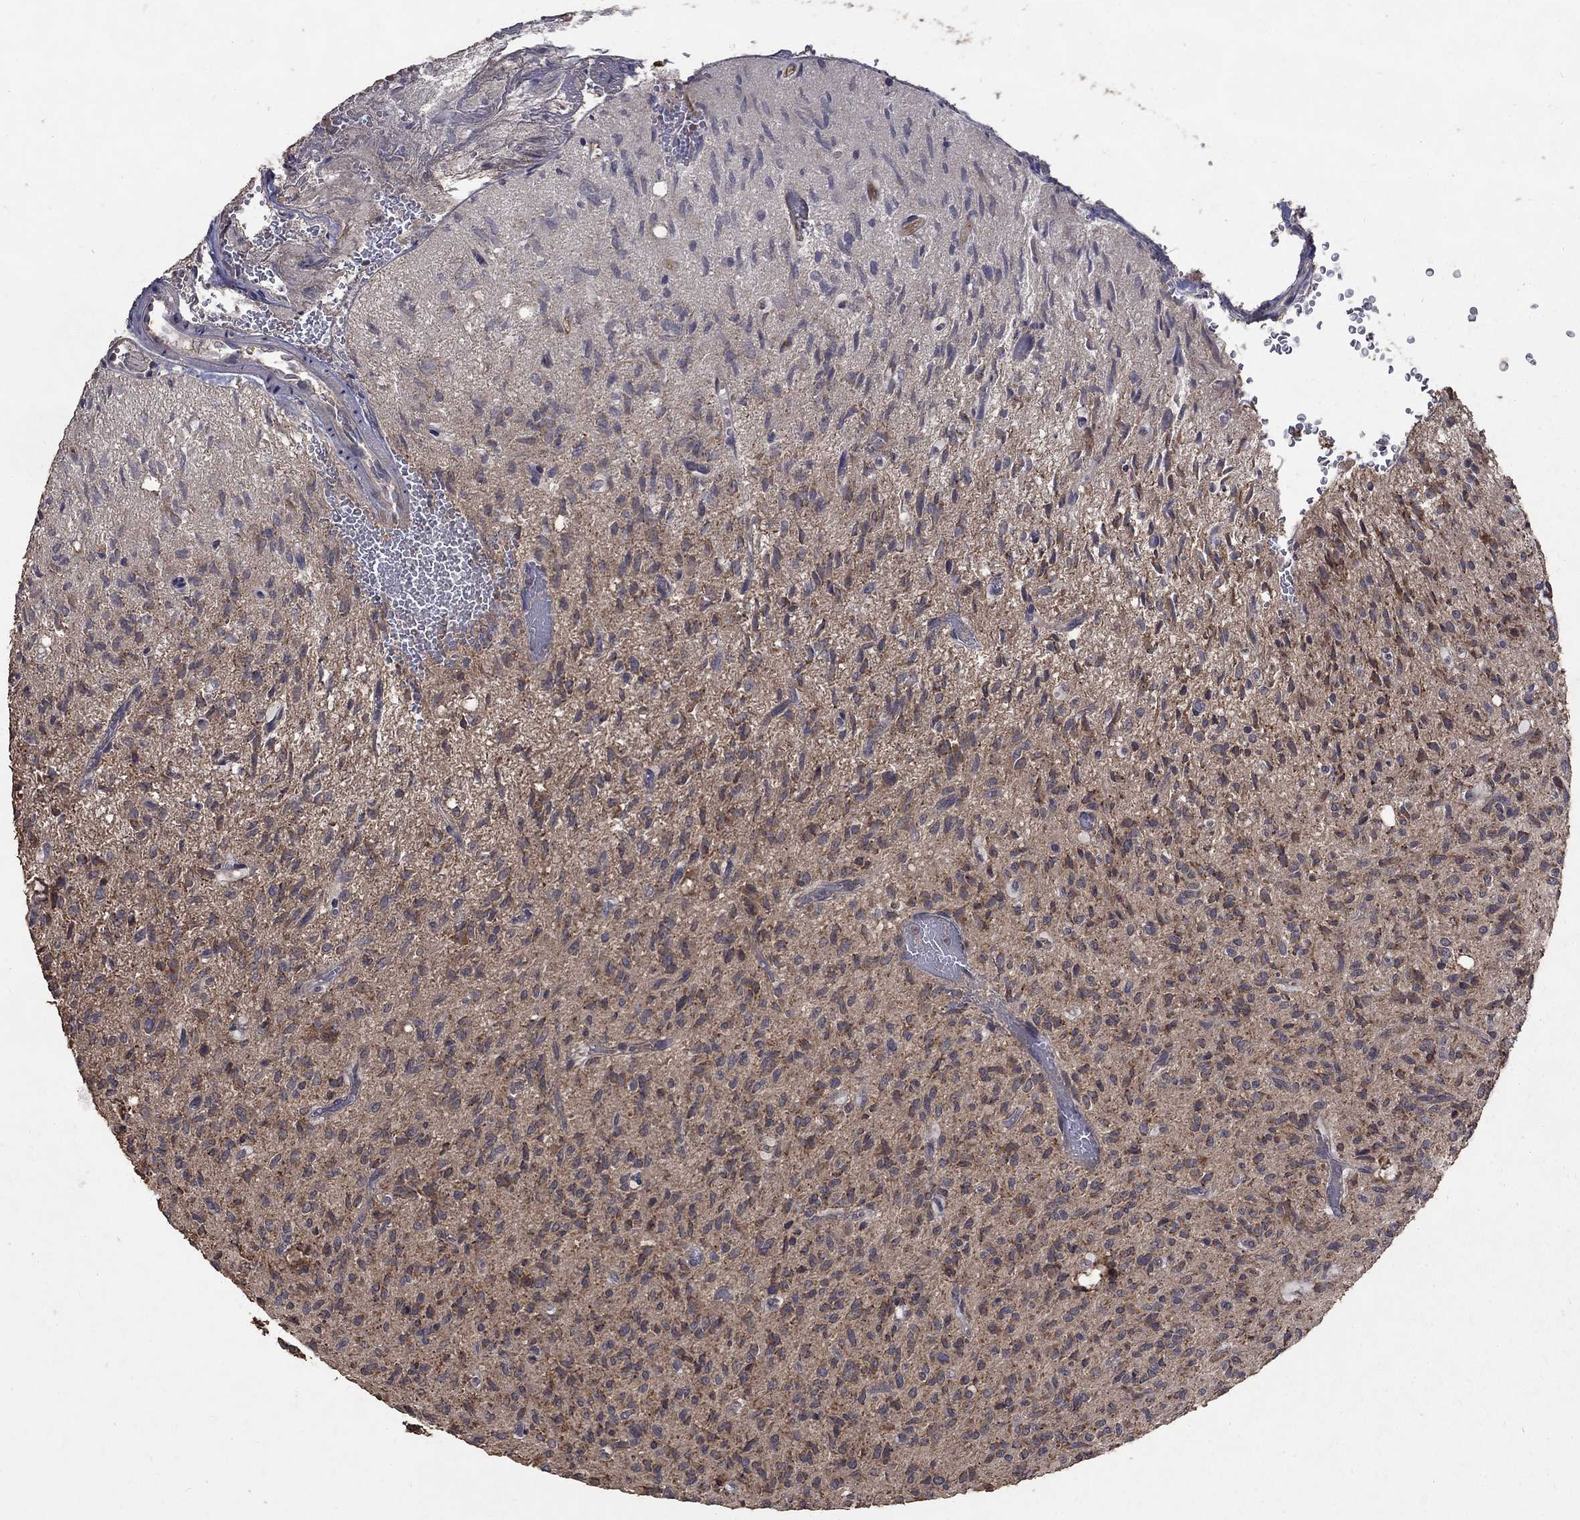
{"staining": {"intensity": "strong", "quantity": "<25%", "location": "cytoplasmic/membranous"}, "tissue": "glioma", "cell_type": "Tumor cells", "image_type": "cancer", "snomed": [{"axis": "morphology", "description": "Glioma, malignant, High grade"}, {"axis": "topography", "description": "Brain"}], "caption": "Protein expression analysis of human glioma reveals strong cytoplasmic/membranous staining in about <25% of tumor cells. (Brightfield microscopy of DAB IHC at high magnification).", "gene": "C17orf75", "patient": {"sex": "male", "age": 64}}